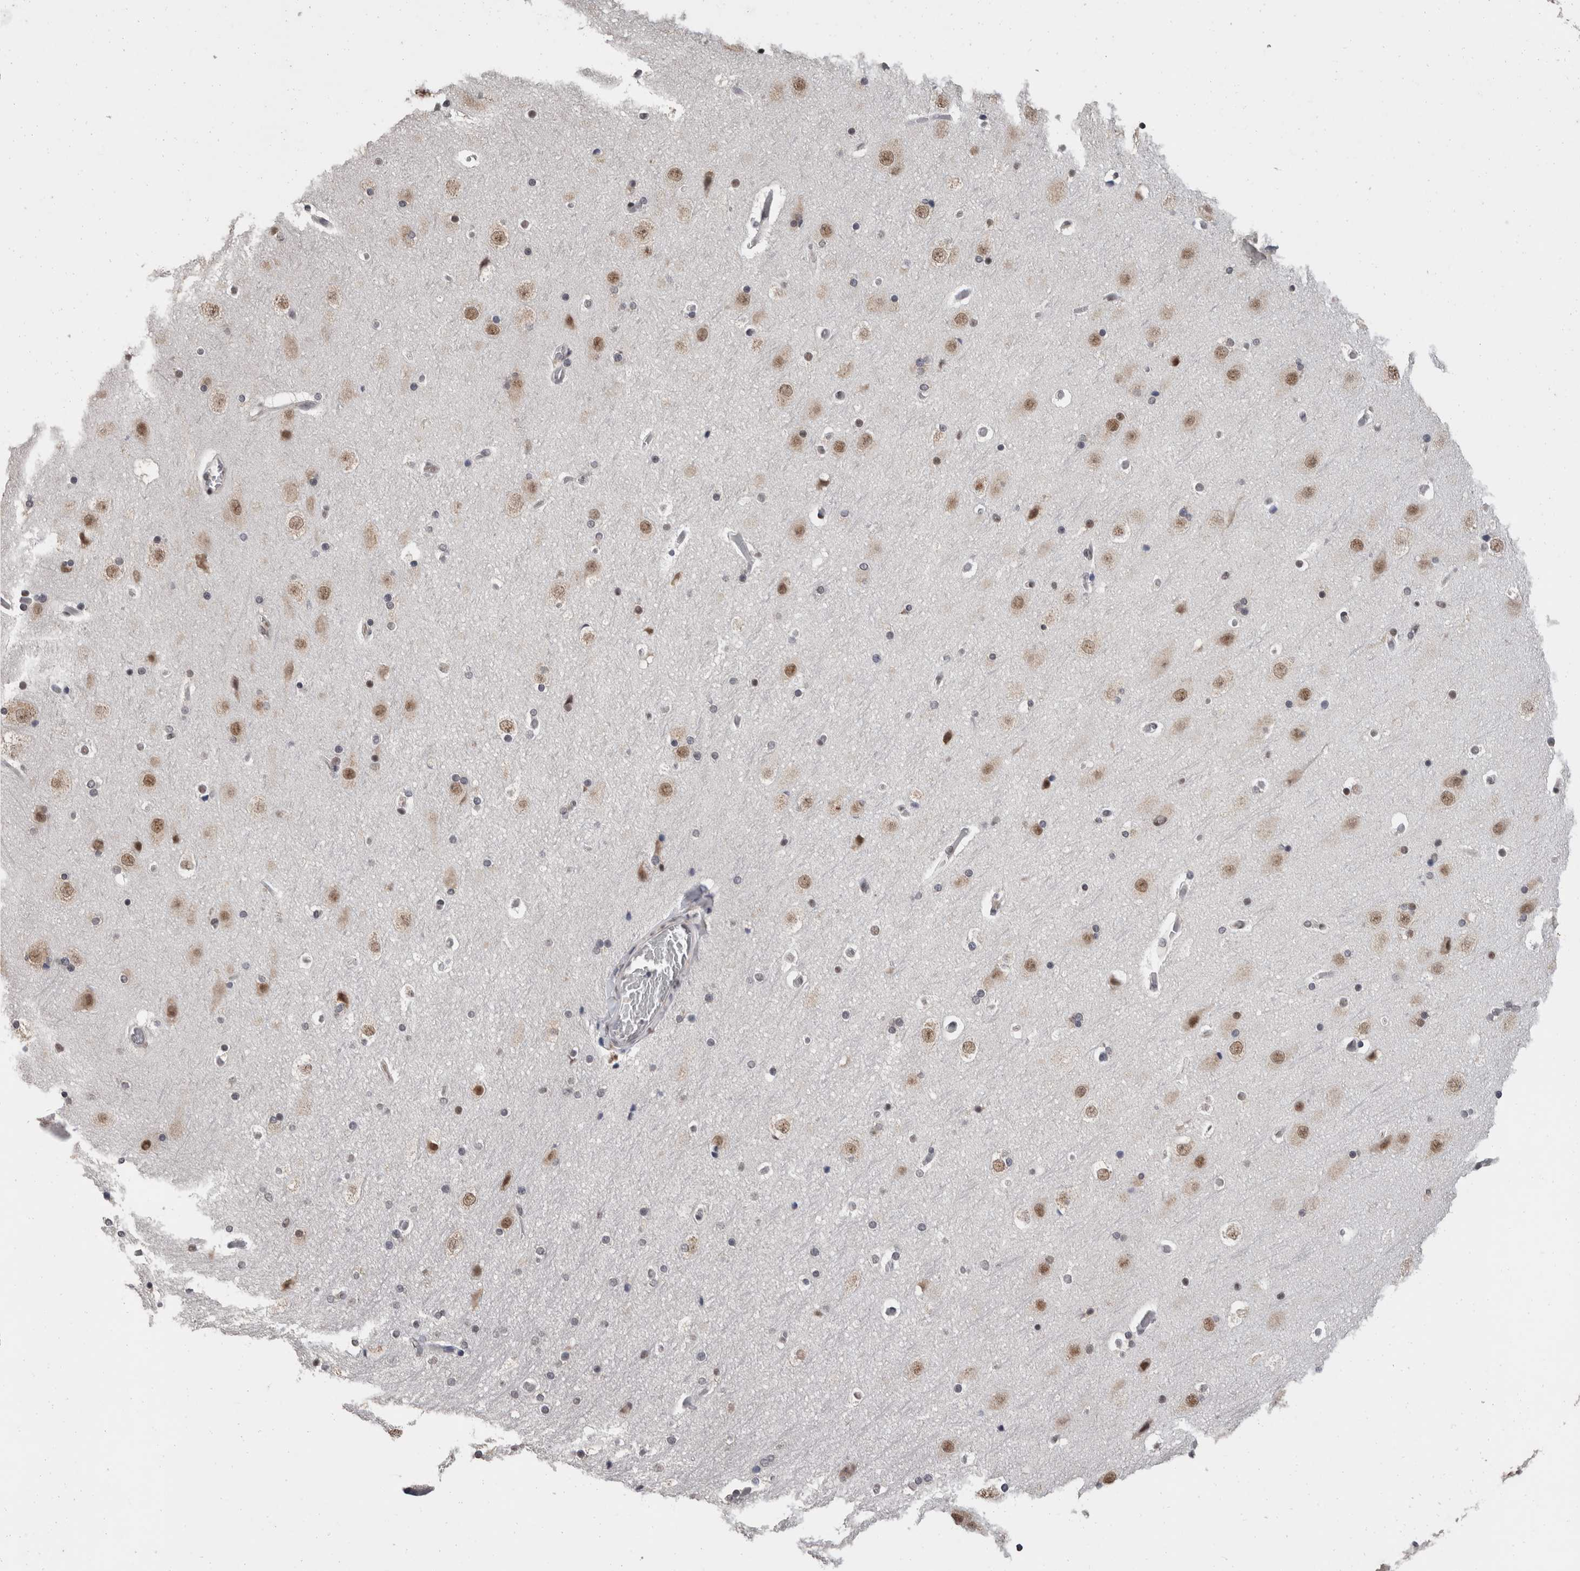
{"staining": {"intensity": "negative", "quantity": "none", "location": "none"}, "tissue": "cerebral cortex", "cell_type": "Endothelial cells", "image_type": "normal", "snomed": [{"axis": "morphology", "description": "Normal tissue, NOS"}, {"axis": "topography", "description": "Cerebral cortex"}], "caption": "Protein analysis of unremarkable cerebral cortex shows no significant positivity in endothelial cells.", "gene": "DDX17", "patient": {"sex": "male", "age": 57}}